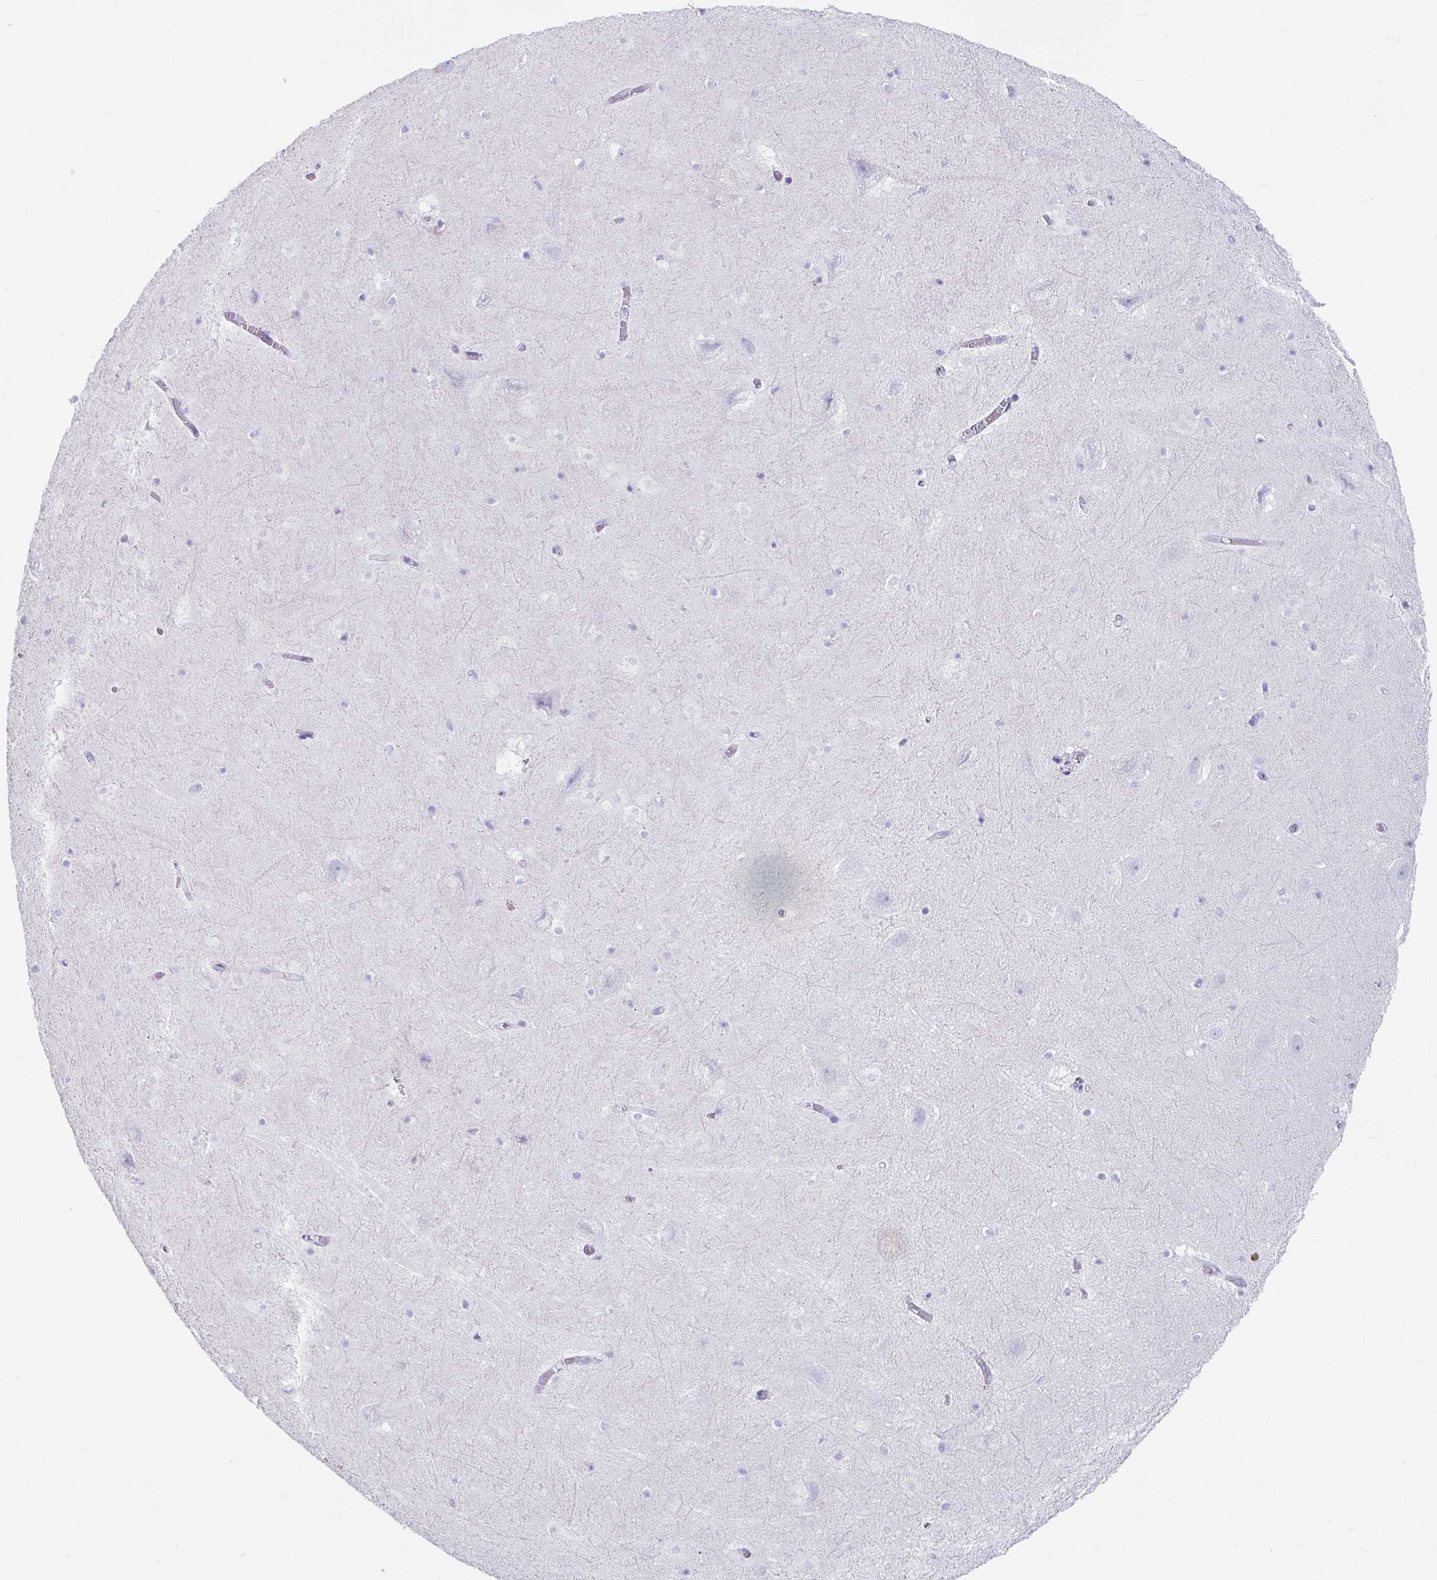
{"staining": {"intensity": "negative", "quantity": "none", "location": "none"}, "tissue": "hippocampus", "cell_type": "Glial cells", "image_type": "normal", "snomed": [{"axis": "morphology", "description": "Normal tissue, NOS"}, {"axis": "topography", "description": "Hippocampus"}], "caption": "The image shows no significant staining in glial cells of hippocampus.", "gene": "PLA2G1B", "patient": {"sex": "female", "age": 42}}